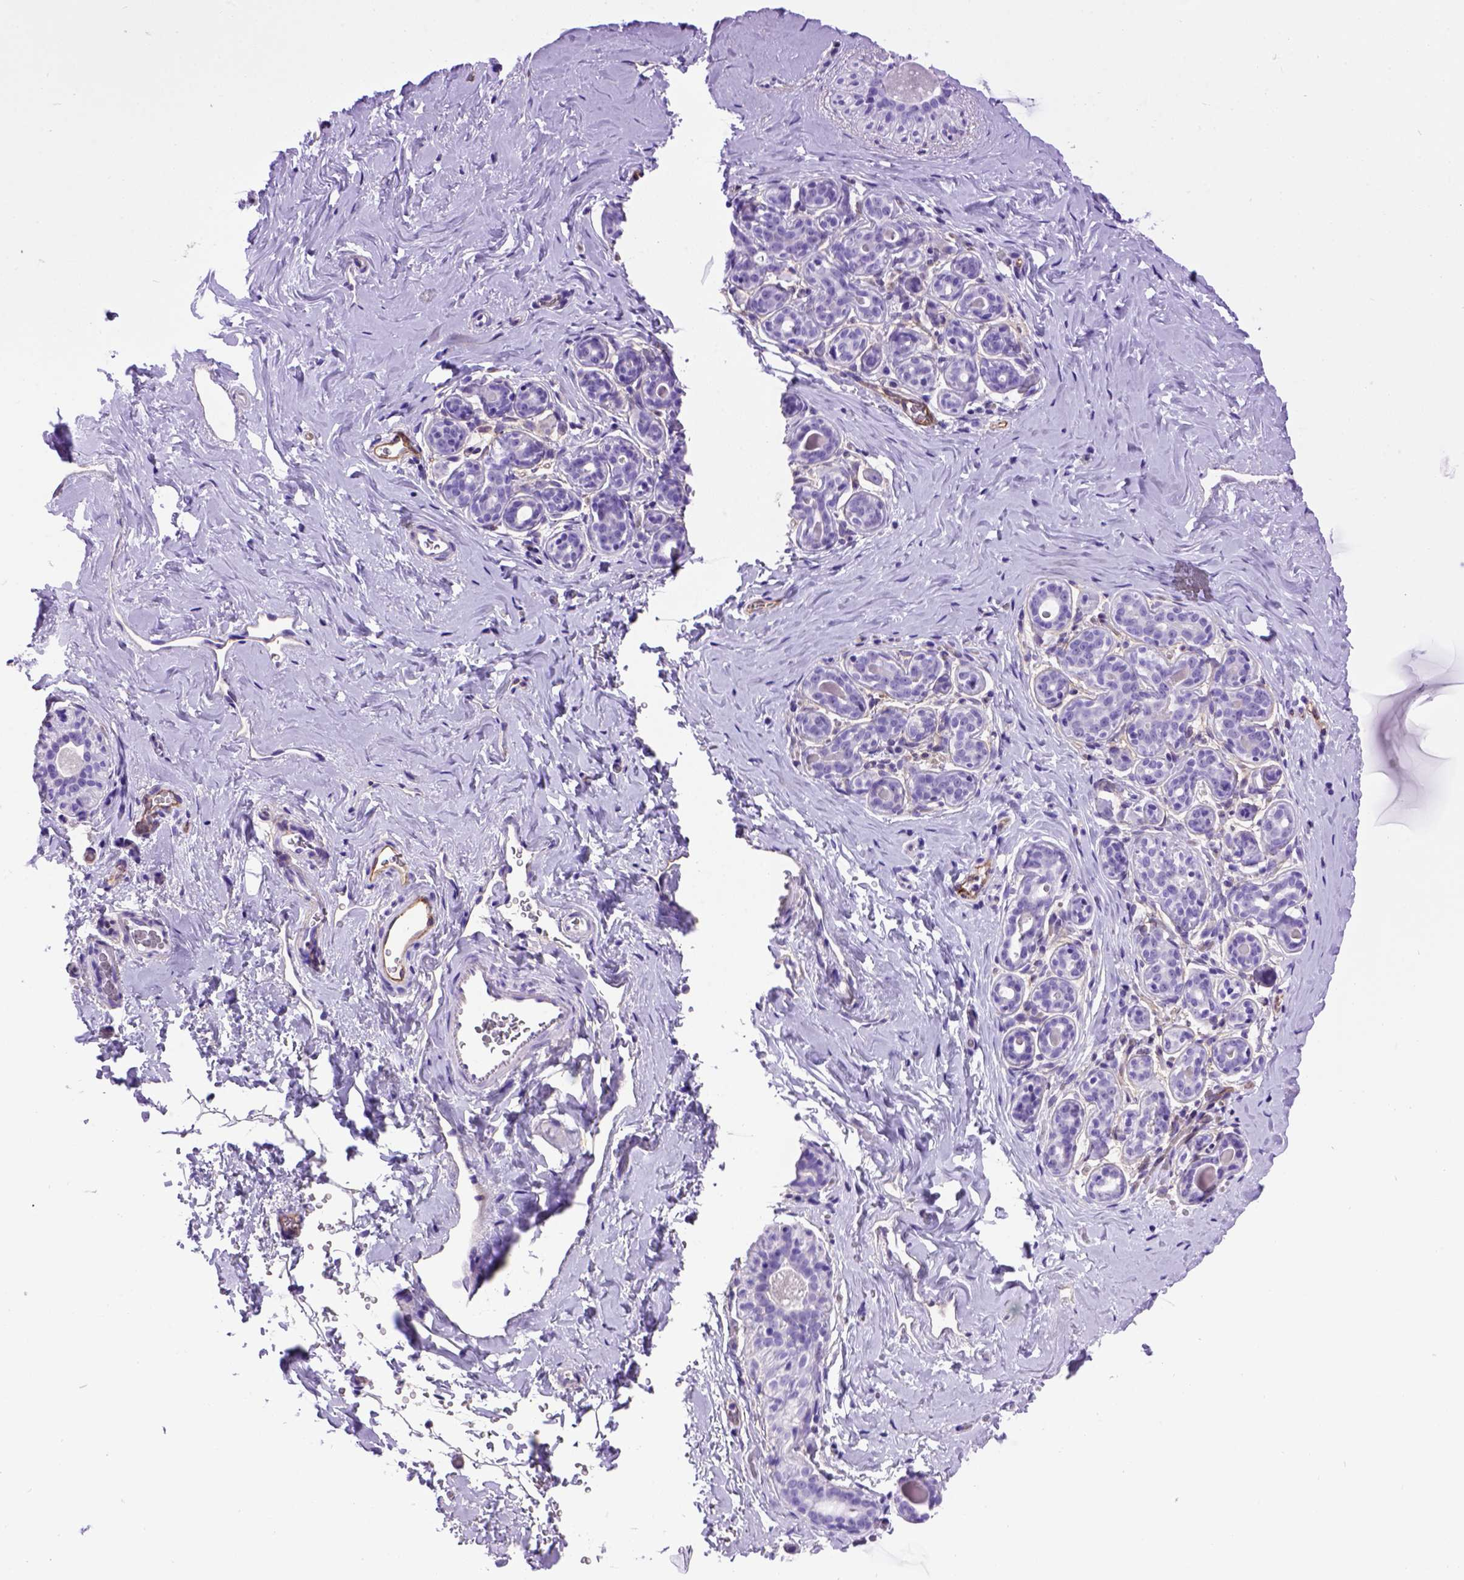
{"staining": {"intensity": "negative", "quantity": "none", "location": "none"}, "tissue": "breast", "cell_type": "Adipocytes", "image_type": "normal", "snomed": [{"axis": "morphology", "description": "Normal tissue, NOS"}, {"axis": "topography", "description": "Skin"}, {"axis": "topography", "description": "Breast"}], "caption": "An immunohistochemistry (IHC) micrograph of normal breast is shown. There is no staining in adipocytes of breast.", "gene": "ENG", "patient": {"sex": "female", "age": 43}}